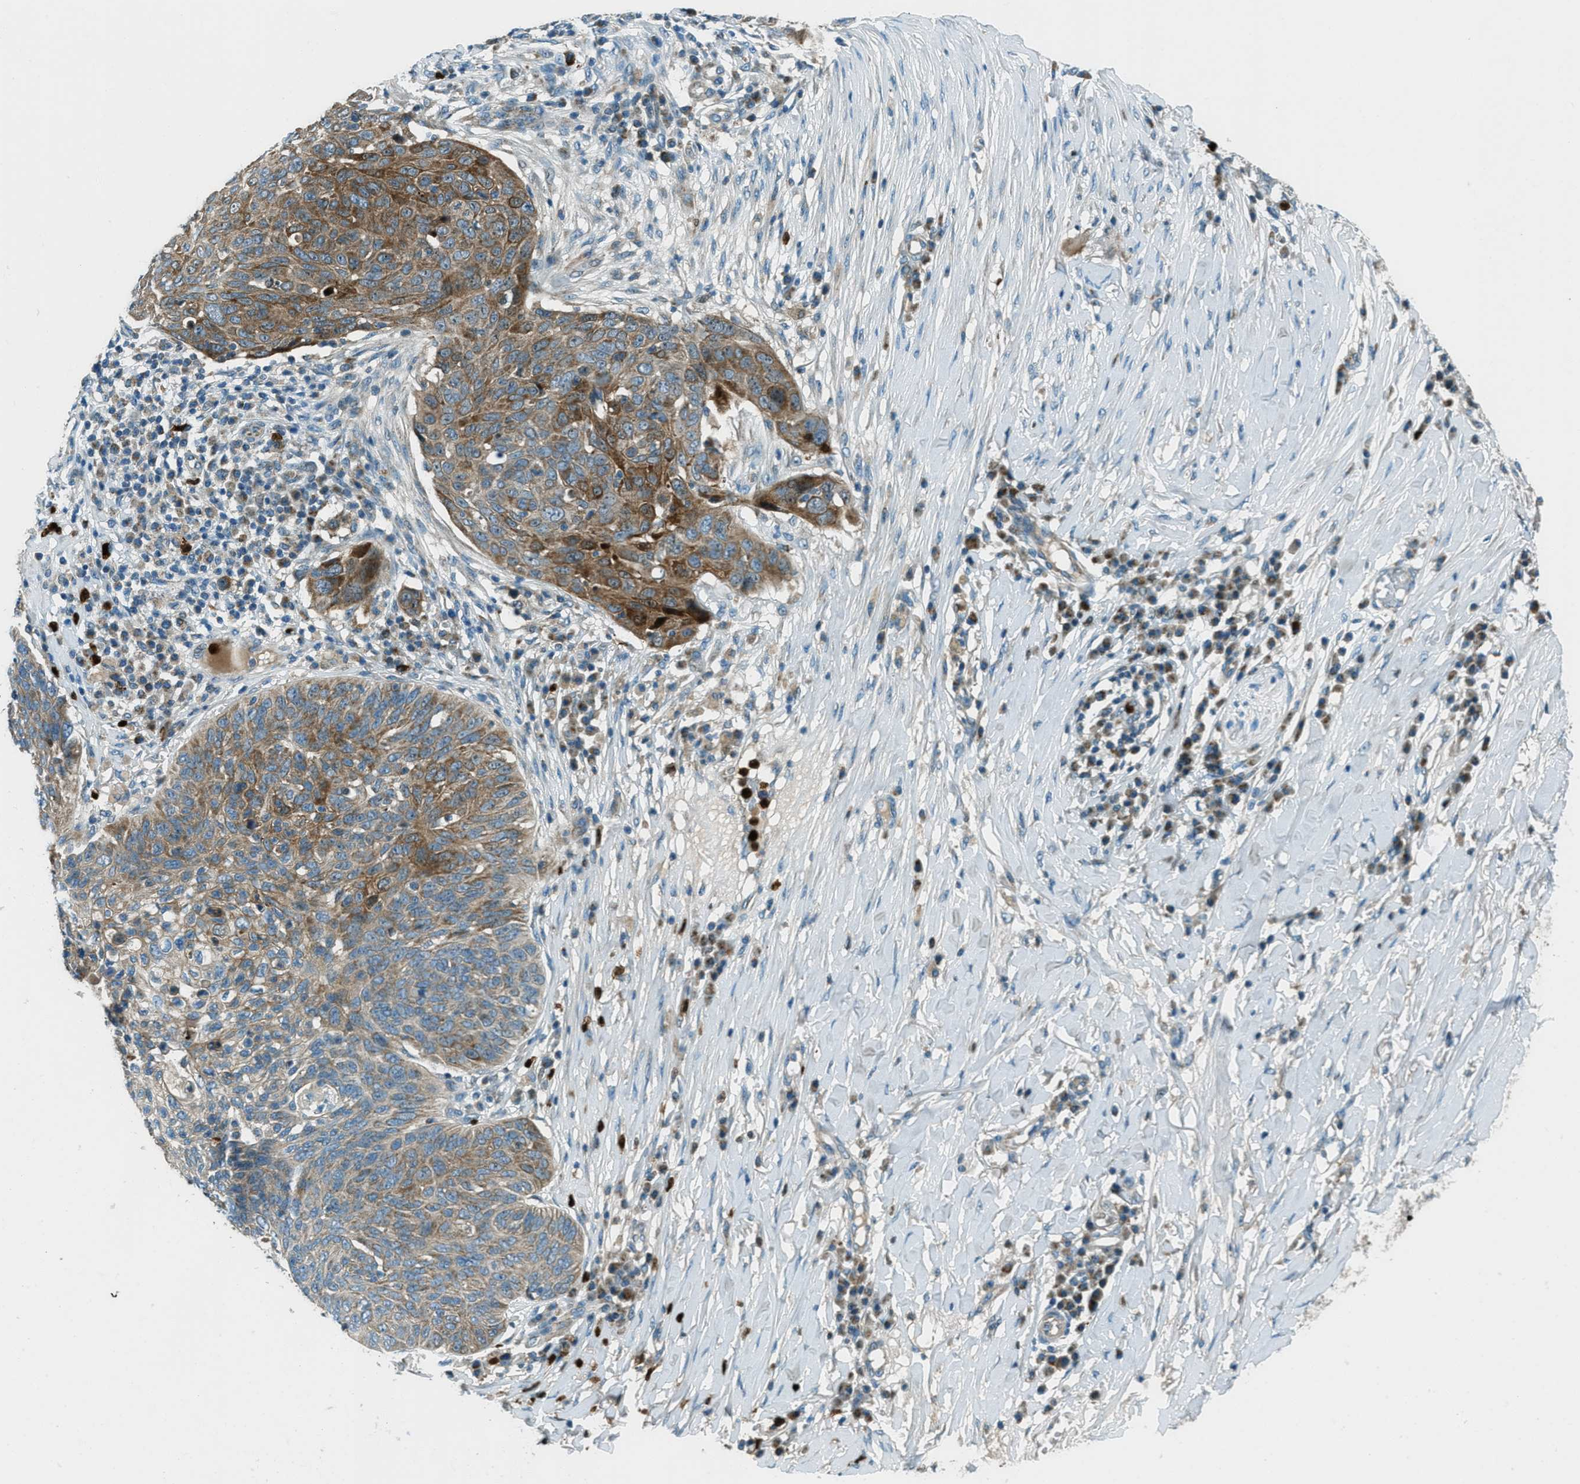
{"staining": {"intensity": "moderate", "quantity": ">75%", "location": "cytoplasmic/membranous"}, "tissue": "skin cancer", "cell_type": "Tumor cells", "image_type": "cancer", "snomed": [{"axis": "morphology", "description": "Squamous cell carcinoma in situ, NOS"}, {"axis": "morphology", "description": "Squamous cell carcinoma, NOS"}, {"axis": "topography", "description": "Skin"}], "caption": "This photomicrograph demonstrates IHC staining of squamous cell carcinoma in situ (skin), with medium moderate cytoplasmic/membranous expression in approximately >75% of tumor cells.", "gene": "FAR1", "patient": {"sex": "male", "age": 93}}